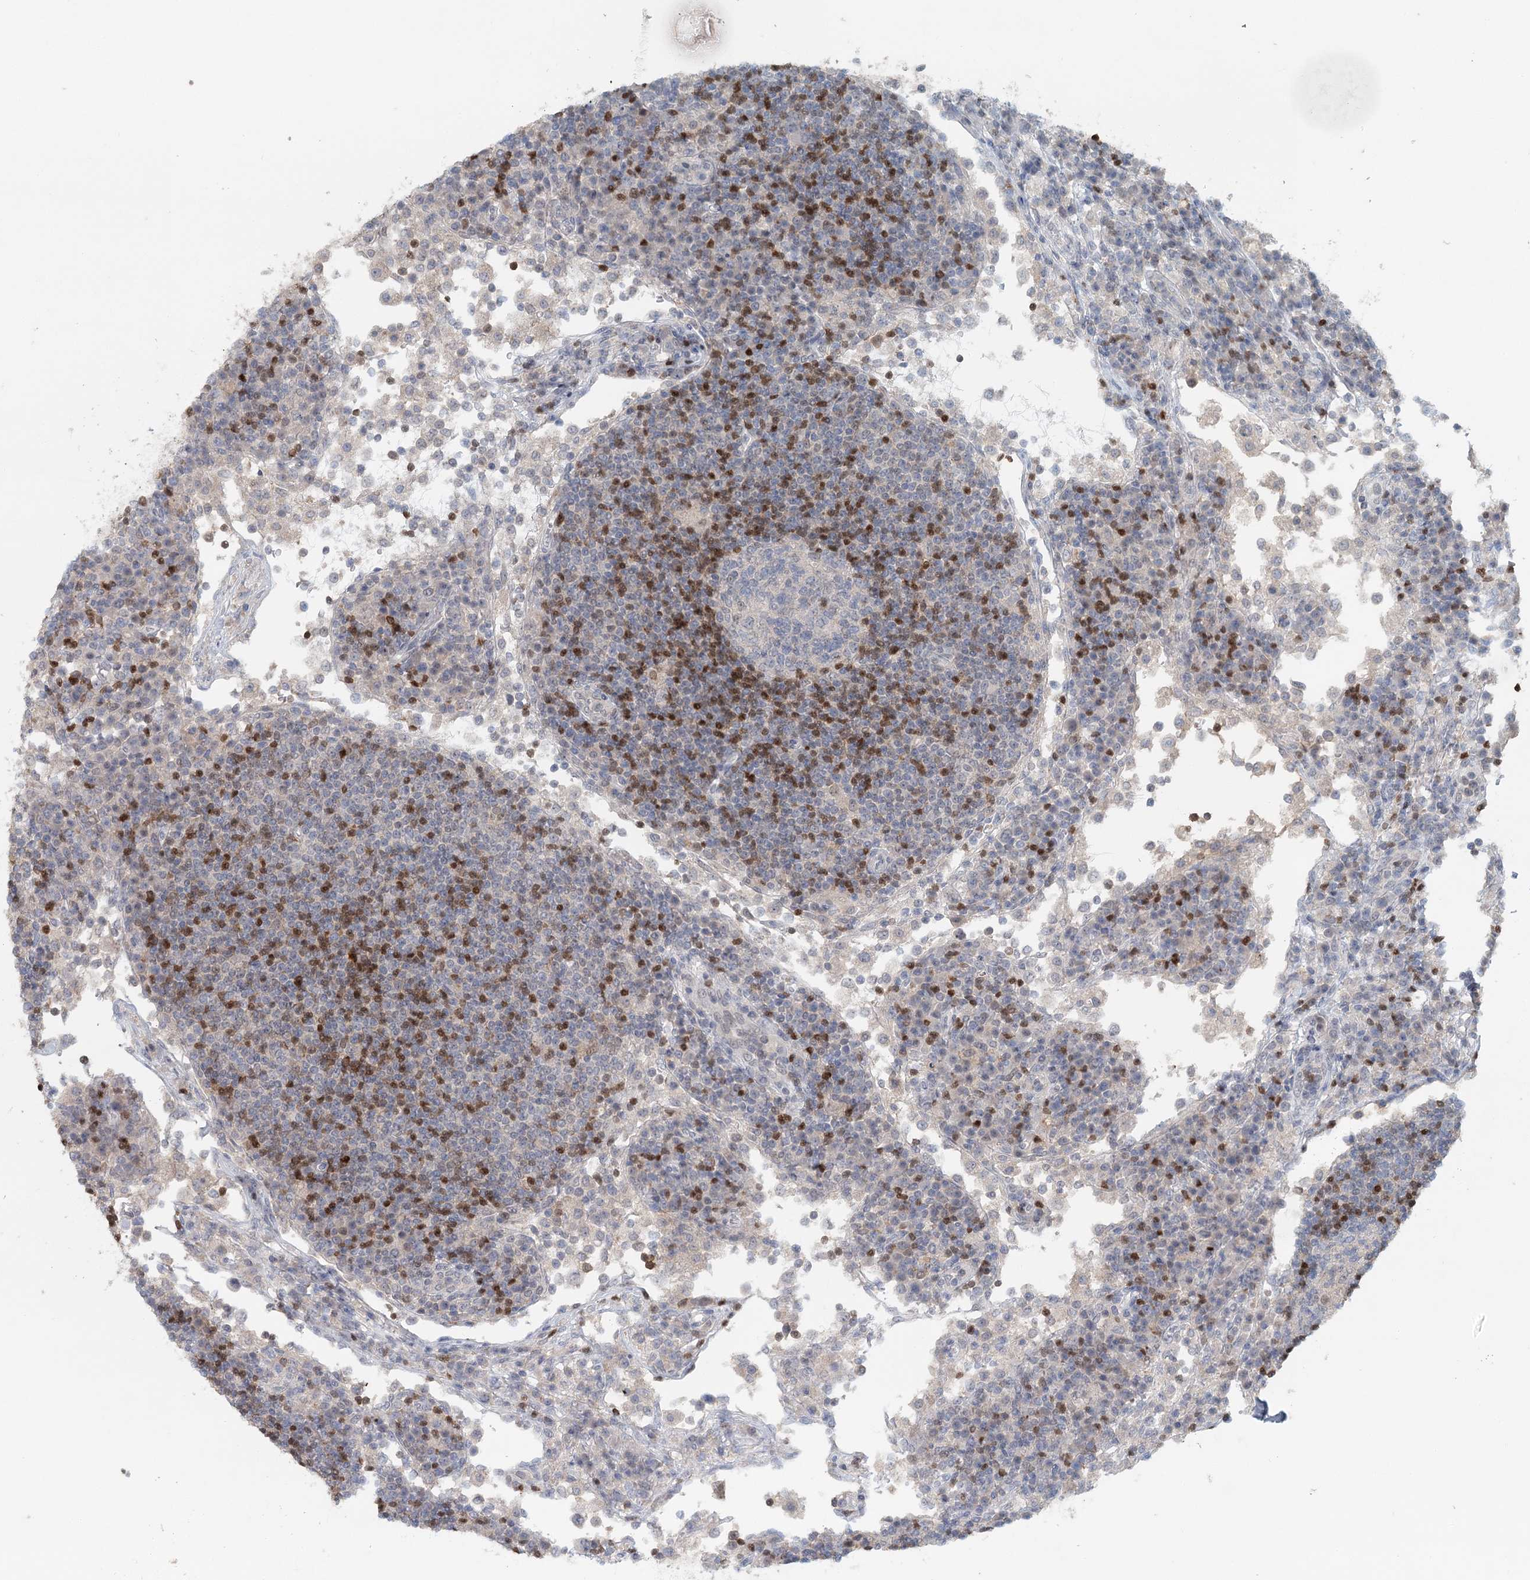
{"staining": {"intensity": "strong", "quantity": "<25%", "location": "nuclear"}, "tissue": "lymph node", "cell_type": "Germinal center cells", "image_type": "normal", "snomed": [{"axis": "morphology", "description": "Normal tissue, NOS"}, {"axis": "topography", "description": "Lymph node"}], "caption": "Lymph node stained with immunohistochemistry displays strong nuclear staining in approximately <25% of germinal center cells.", "gene": "ADK", "patient": {"sex": "female", "age": 53}}